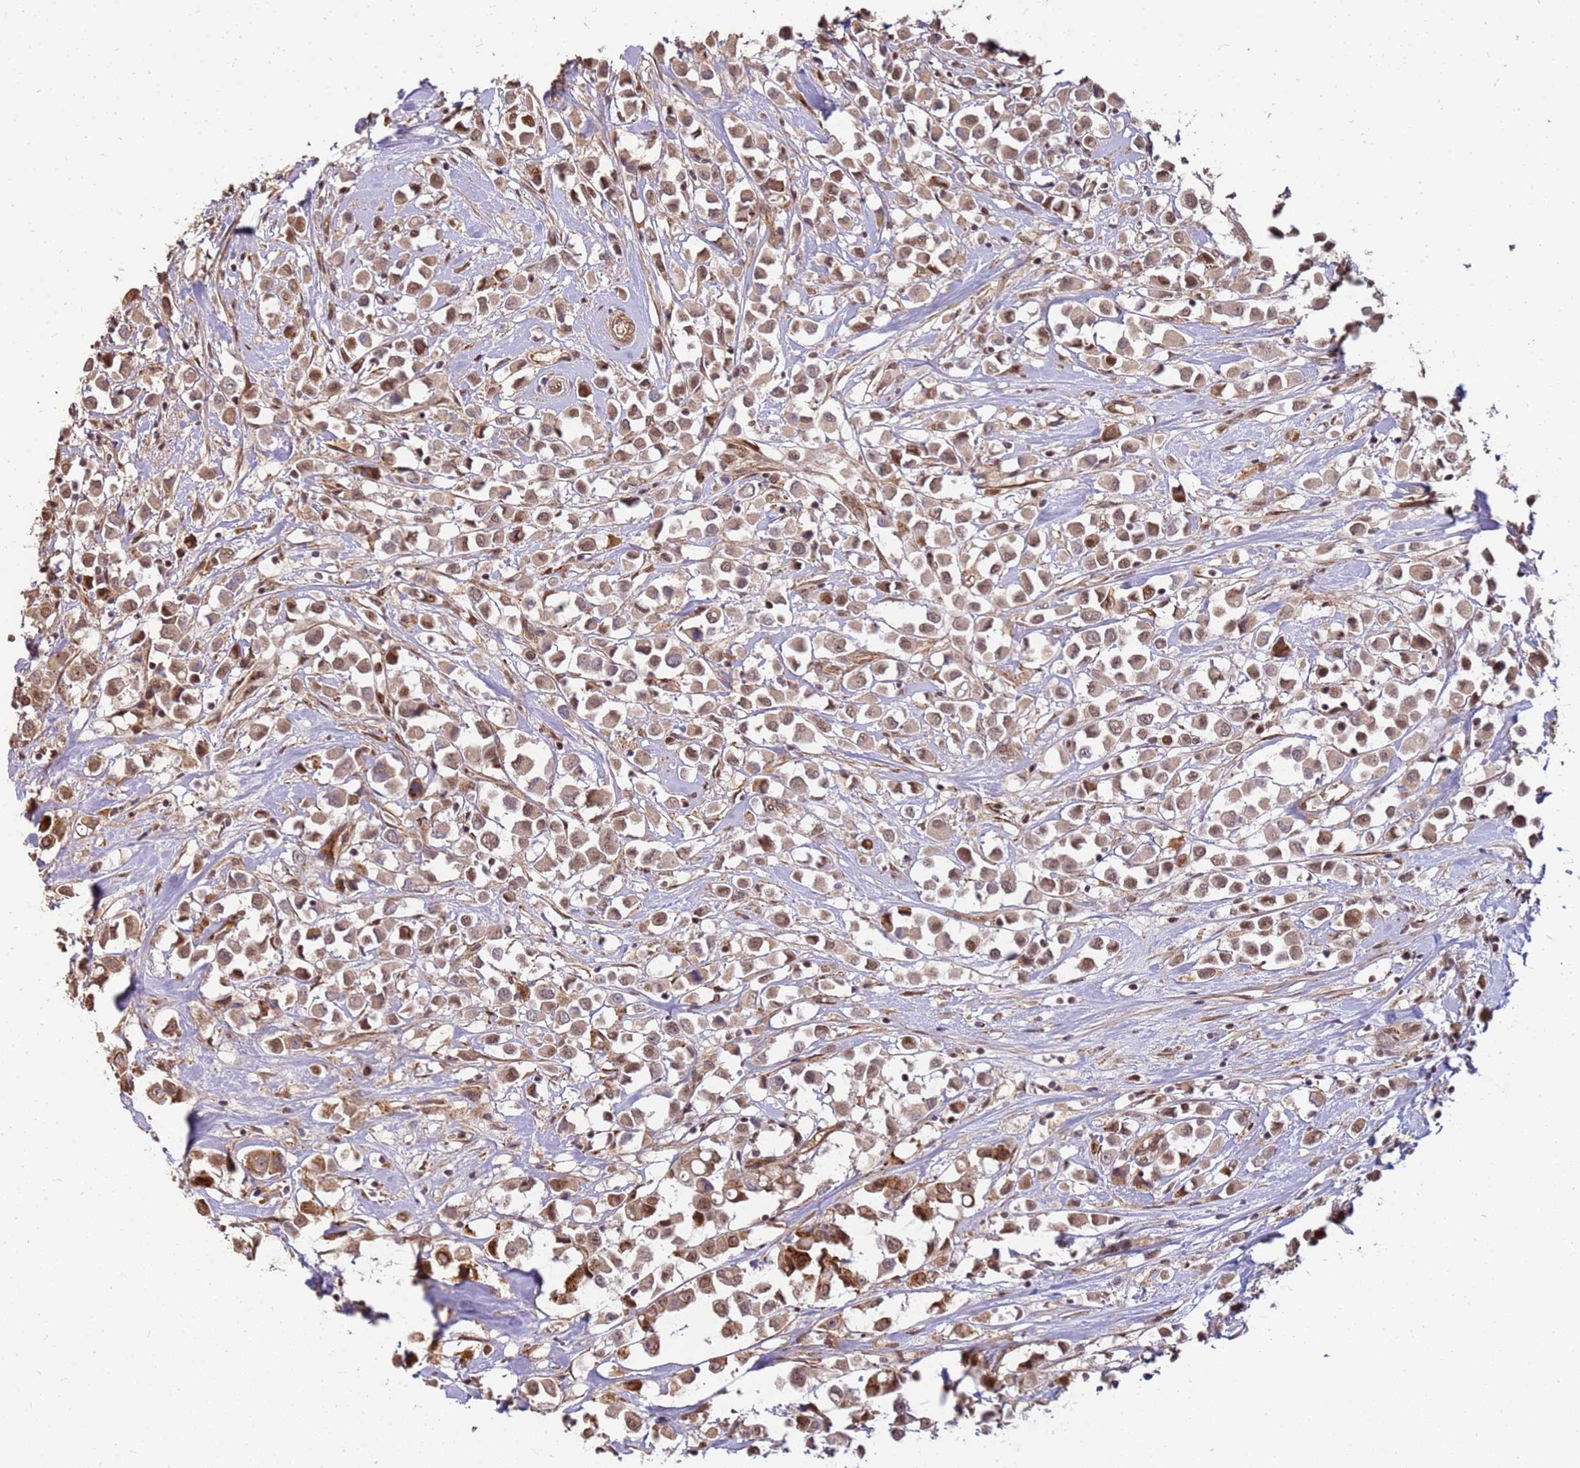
{"staining": {"intensity": "moderate", "quantity": ">75%", "location": "cytoplasmic/membranous,nuclear"}, "tissue": "breast cancer", "cell_type": "Tumor cells", "image_type": "cancer", "snomed": [{"axis": "morphology", "description": "Duct carcinoma"}, {"axis": "topography", "description": "Breast"}], "caption": "A medium amount of moderate cytoplasmic/membranous and nuclear expression is present in approximately >75% of tumor cells in breast invasive ductal carcinoma tissue. The staining is performed using DAB brown chromogen to label protein expression. The nuclei are counter-stained blue using hematoxylin.", "gene": "ST18", "patient": {"sex": "female", "age": 61}}